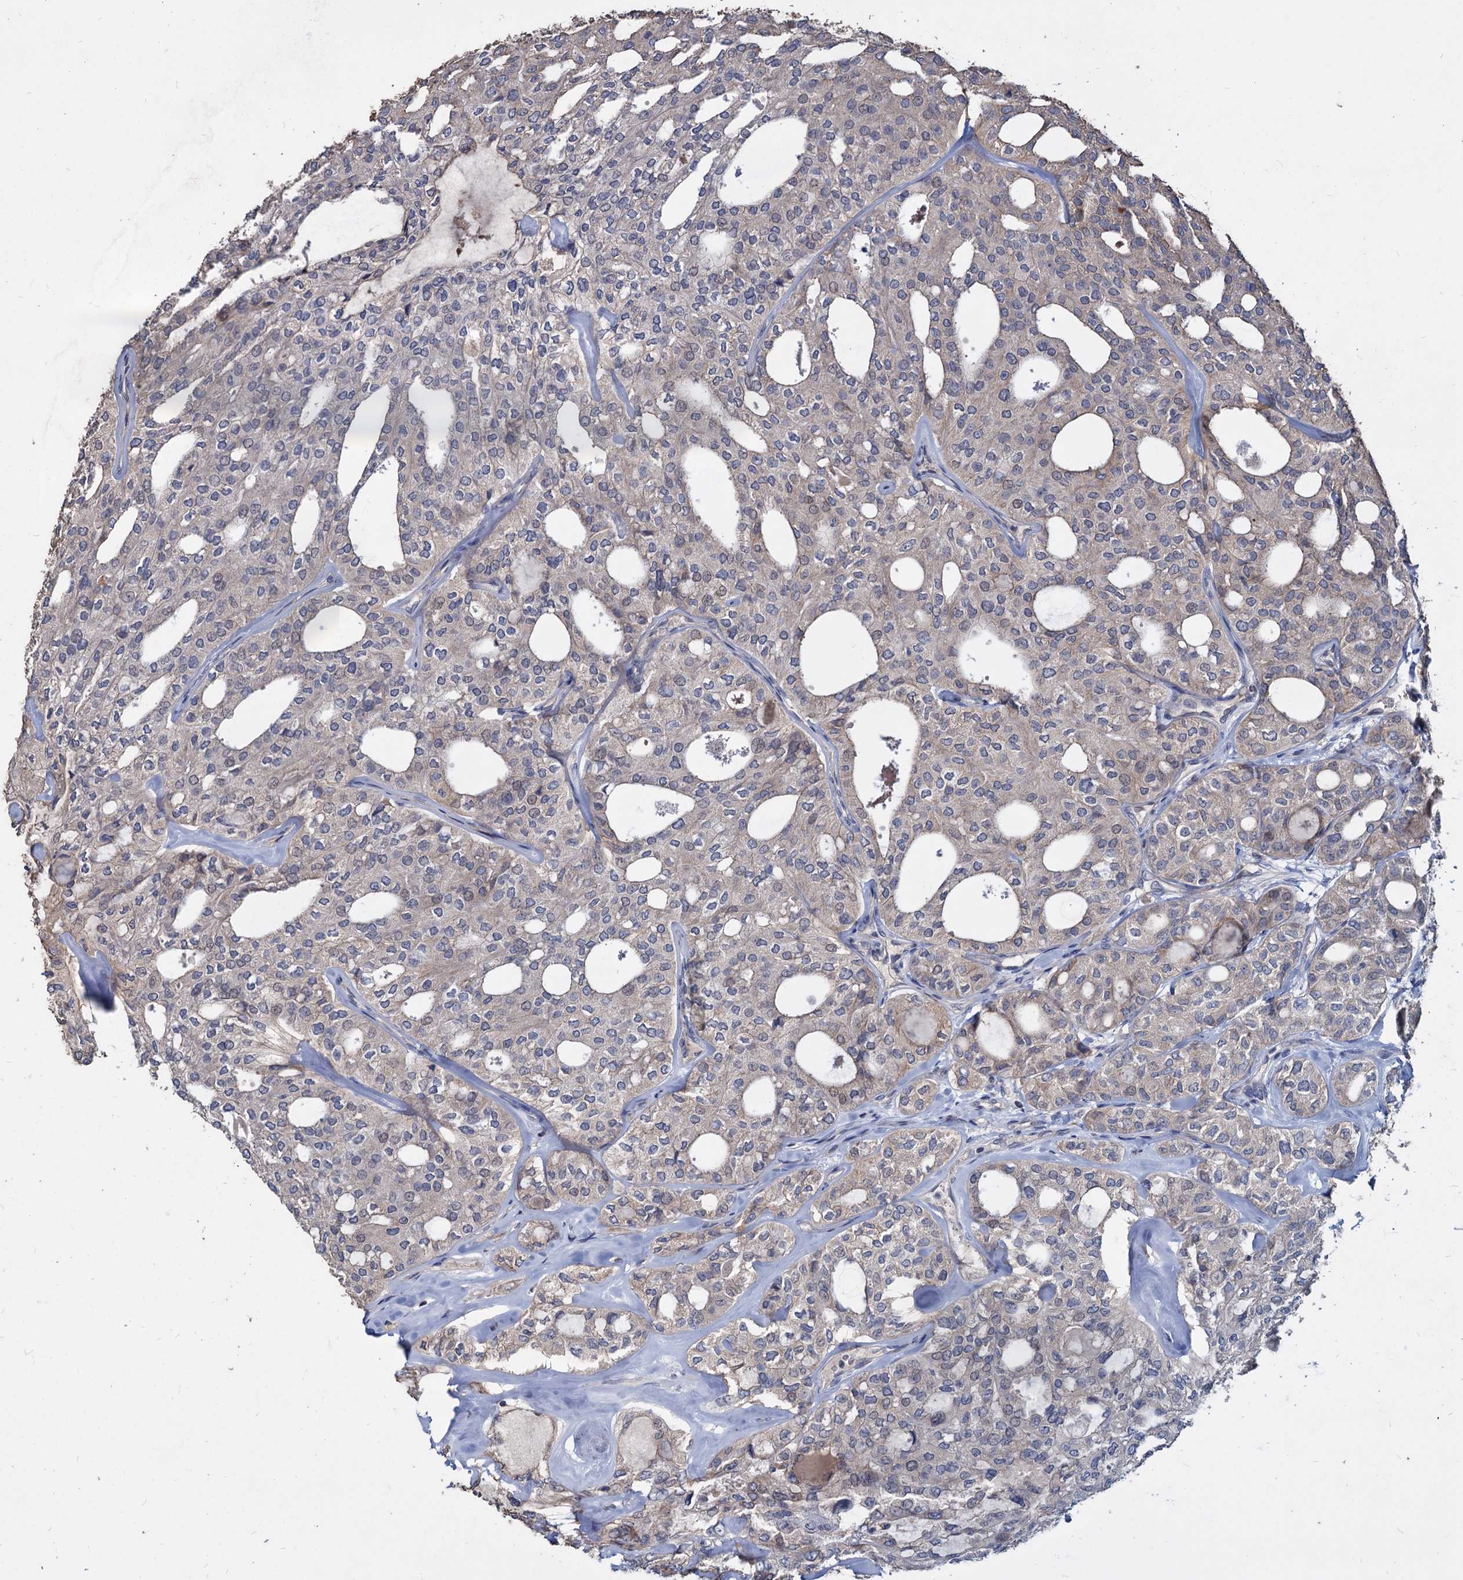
{"staining": {"intensity": "weak", "quantity": "<25%", "location": "cytoplasmic/membranous"}, "tissue": "thyroid cancer", "cell_type": "Tumor cells", "image_type": "cancer", "snomed": [{"axis": "morphology", "description": "Follicular adenoma carcinoma, NOS"}, {"axis": "topography", "description": "Thyroid gland"}], "caption": "Immunohistochemistry (IHC) of thyroid cancer (follicular adenoma carcinoma) reveals no expression in tumor cells.", "gene": "DEPDC4", "patient": {"sex": "male", "age": 75}}